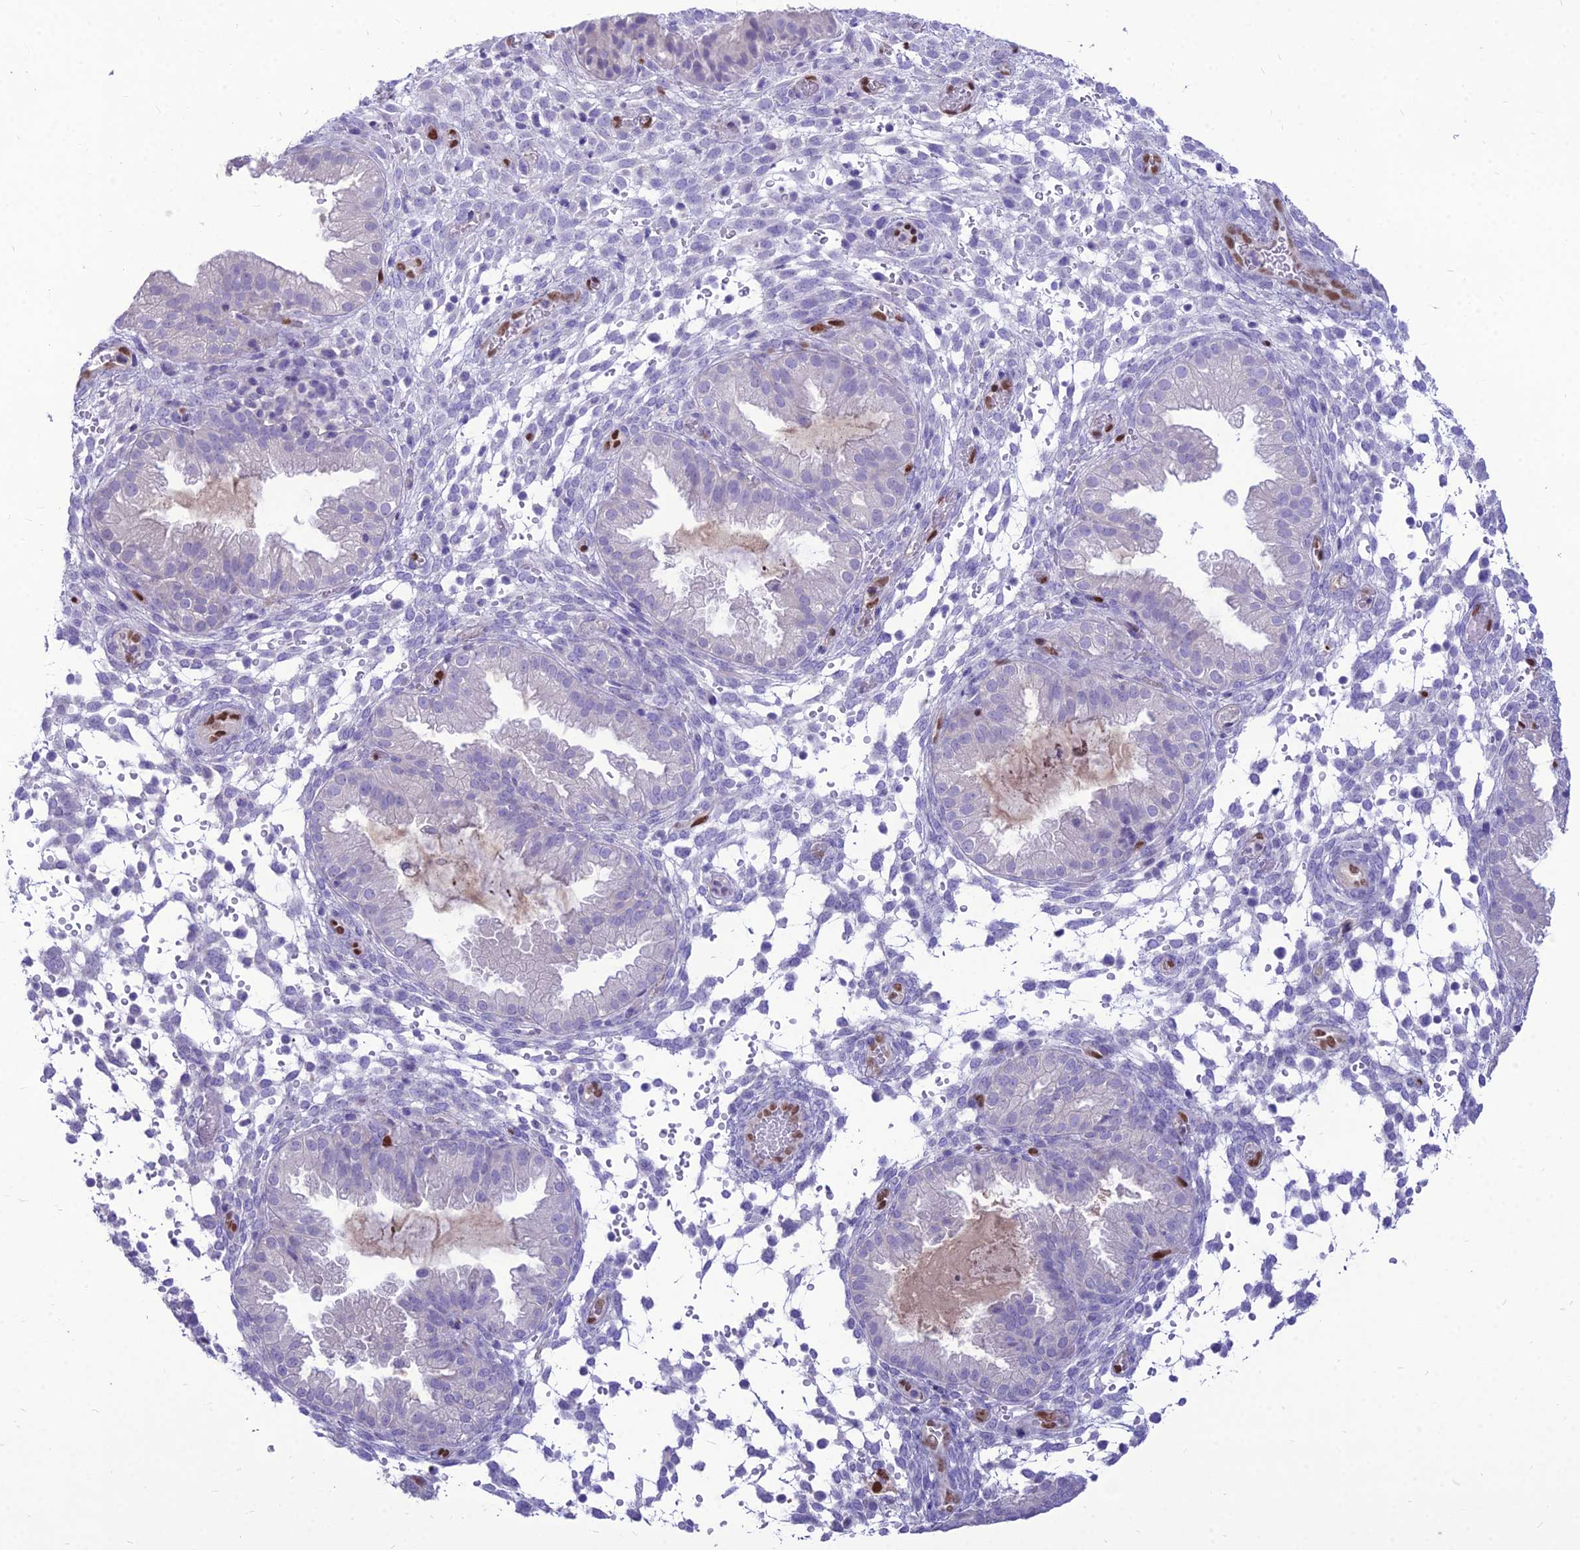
{"staining": {"intensity": "negative", "quantity": "none", "location": "none"}, "tissue": "endometrium", "cell_type": "Cells in endometrial stroma", "image_type": "normal", "snomed": [{"axis": "morphology", "description": "Normal tissue, NOS"}, {"axis": "topography", "description": "Endometrium"}], "caption": "Immunohistochemical staining of normal human endometrium shows no significant expression in cells in endometrial stroma.", "gene": "NOVA2", "patient": {"sex": "female", "age": 33}}